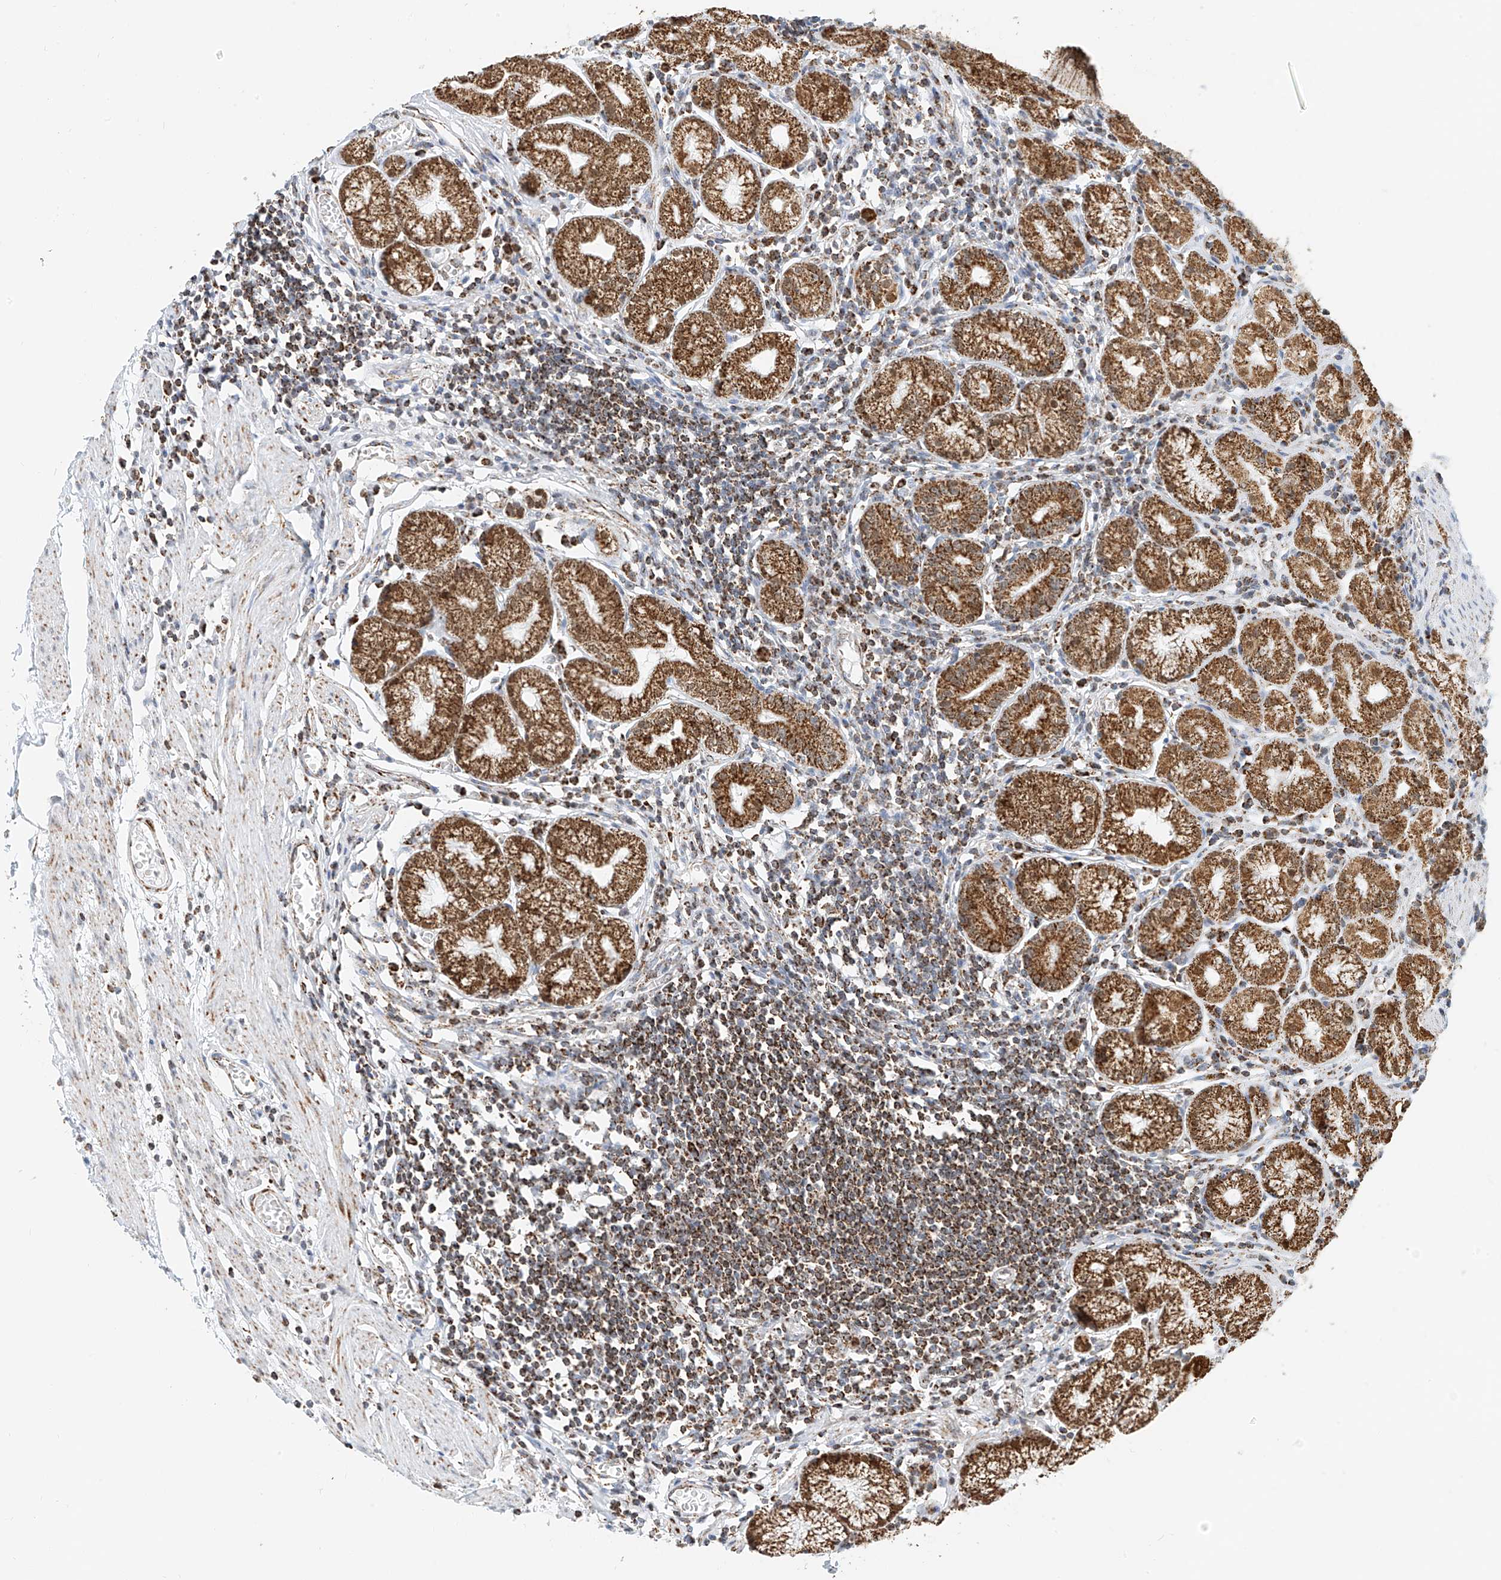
{"staining": {"intensity": "moderate", "quantity": ">75%", "location": "cytoplasmic/membranous"}, "tissue": "stomach", "cell_type": "Glandular cells", "image_type": "normal", "snomed": [{"axis": "morphology", "description": "Normal tissue, NOS"}, {"axis": "topography", "description": "Stomach"}], "caption": "Immunohistochemical staining of normal human stomach exhibits medium levels of moderate cytoplasmic/membranous staining in approximately >75% of glandular cells. Immunohistochemistry (ihc) stains the protein in brown and the nuclei are stained blue.", "gene": "PPA2", "patient": {"sex": "male", "age": 55}}